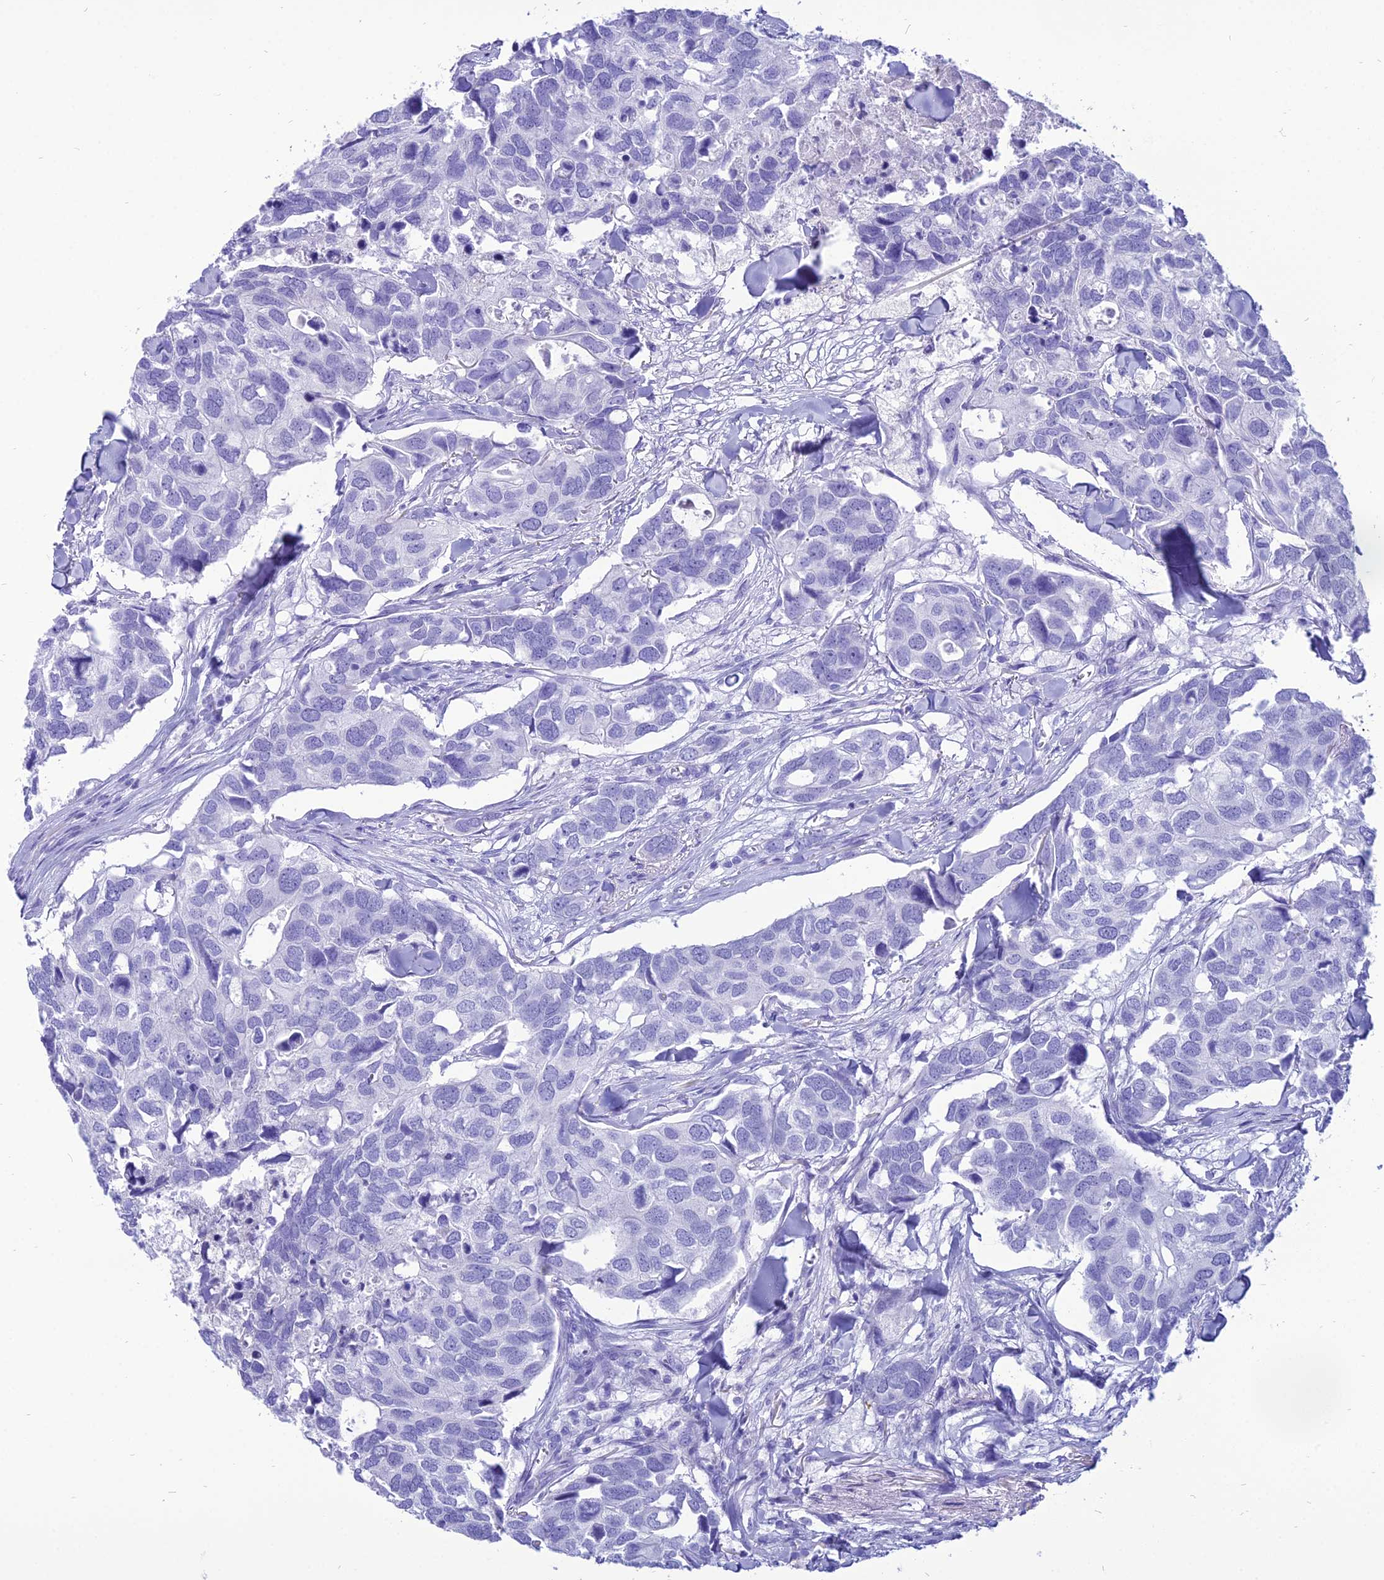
{"staining": {"intensity": "negative", "quantity": "none", "location": "none"}, "tissue": "breast cancer", "cell_type": "Tumor cells", "image_type": "cancer", "snomed": [{"axis": "morphology", "description": "Duct carcinoma"}, {"axis": "topography", "description": "Breast"}], "caption": "Immunohistochemical staining of human breast invasive ductal carcinoma shows no significant staining in tumor cells.", "gene": "PNMA5", "patient": {"sex": "female", "age": 83}}